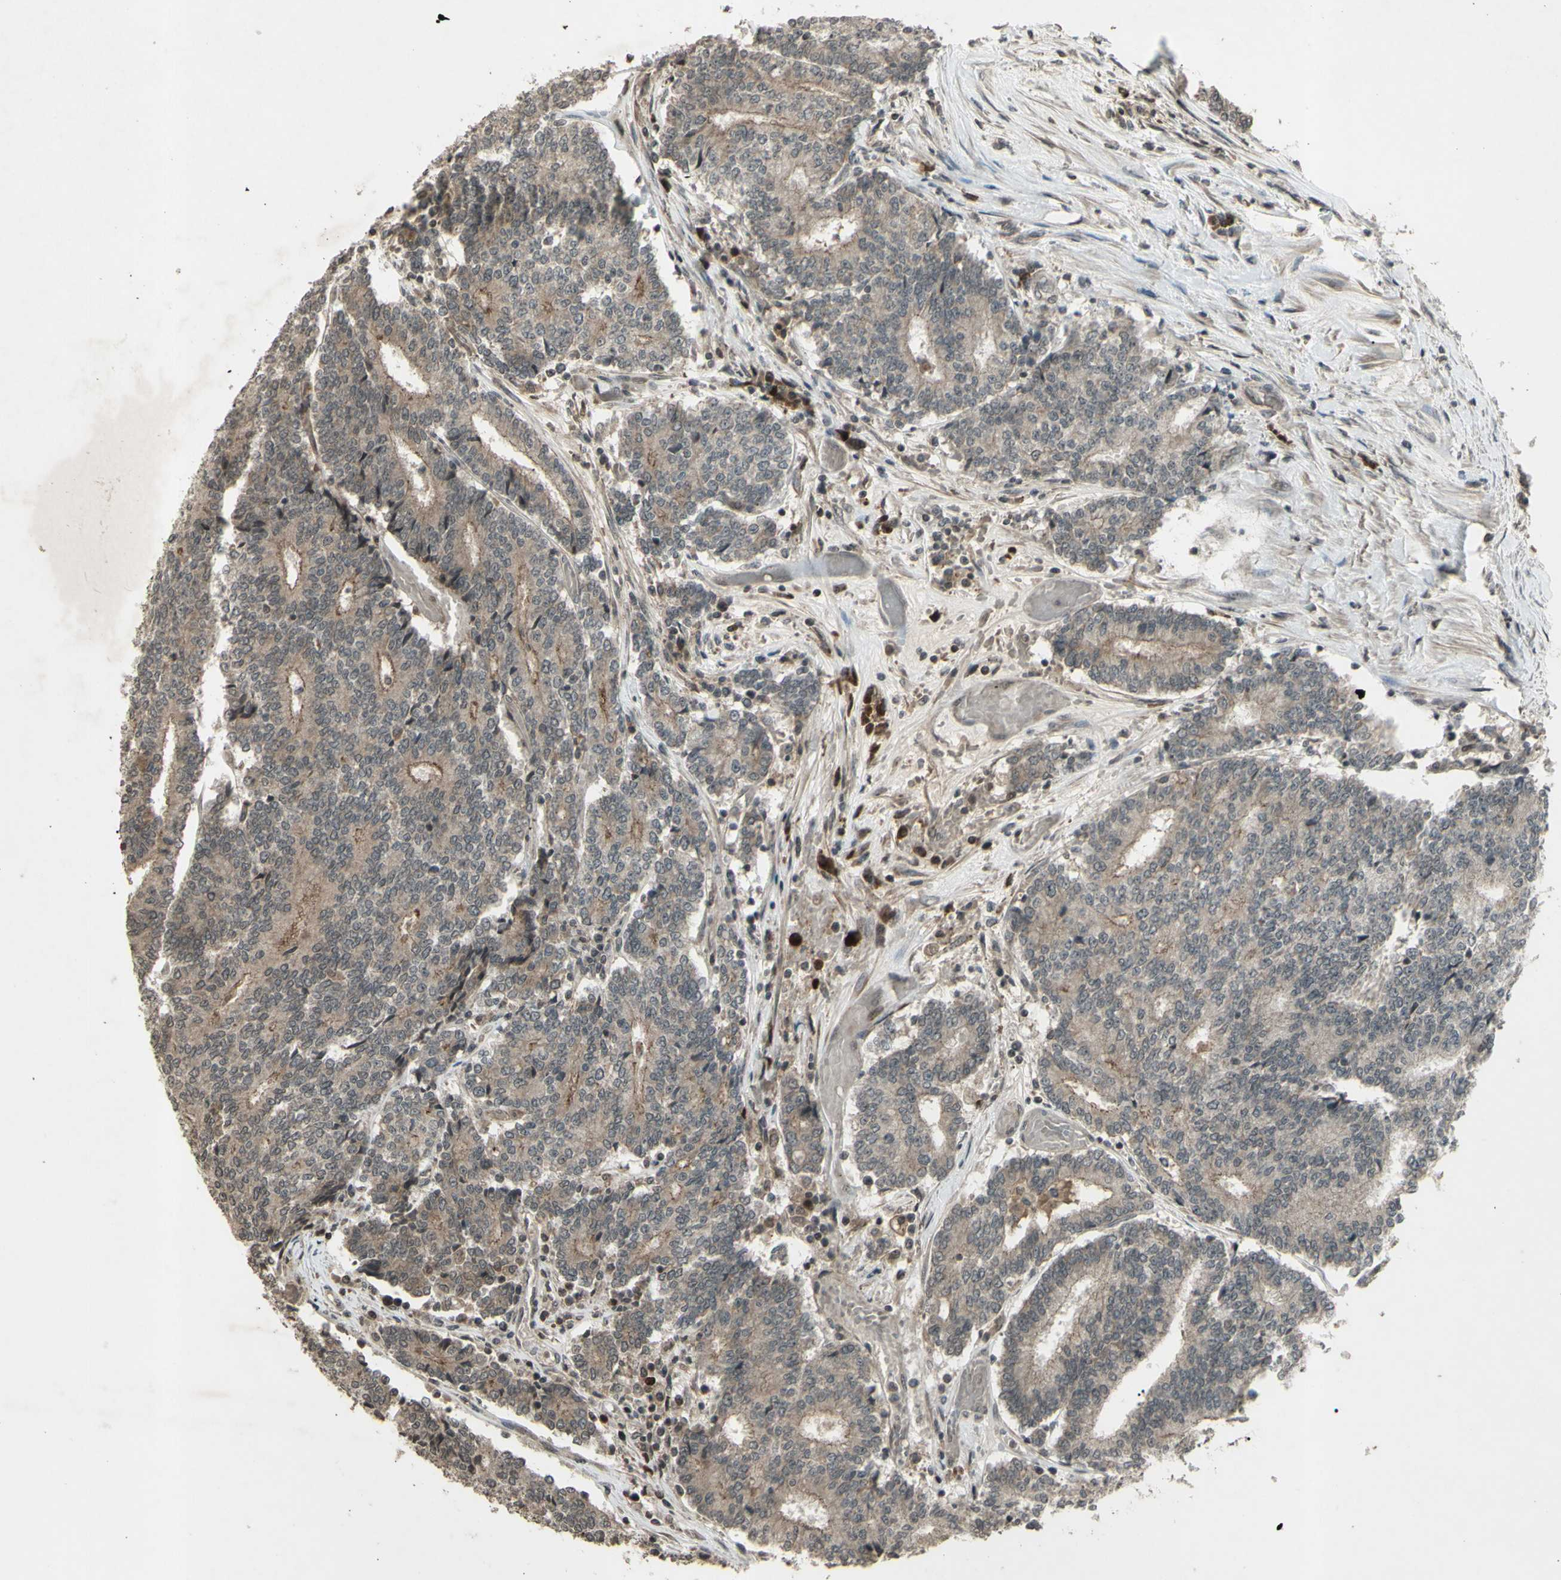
{"staining": {"intensity": "moderate", "quantity": ">75%", "location": "cytoplasmic/membranous"}, "tissue": "prostate cancer", "cell_type": "Tumor cells", "image_type": "cancer", "snomed": [{"axis": "morphology", "description": "Normal tissue, NOS"}, {"axis": "morphology", "description": "Adenocarcinoma, High grade"}, {"axis": "topography", "description": "Prostate"}, {"axis": "topography", "description": "Seminal veicle"}], "caption": "The image demonstrates staining of prostate cancer (high-grade adenocarcinoma), revealing moderate cytoplasmic/membranous protein staining (brown color) within tumor cells.", "gene": "BLNK", "patient": {"sex": "male", "age": 55}}